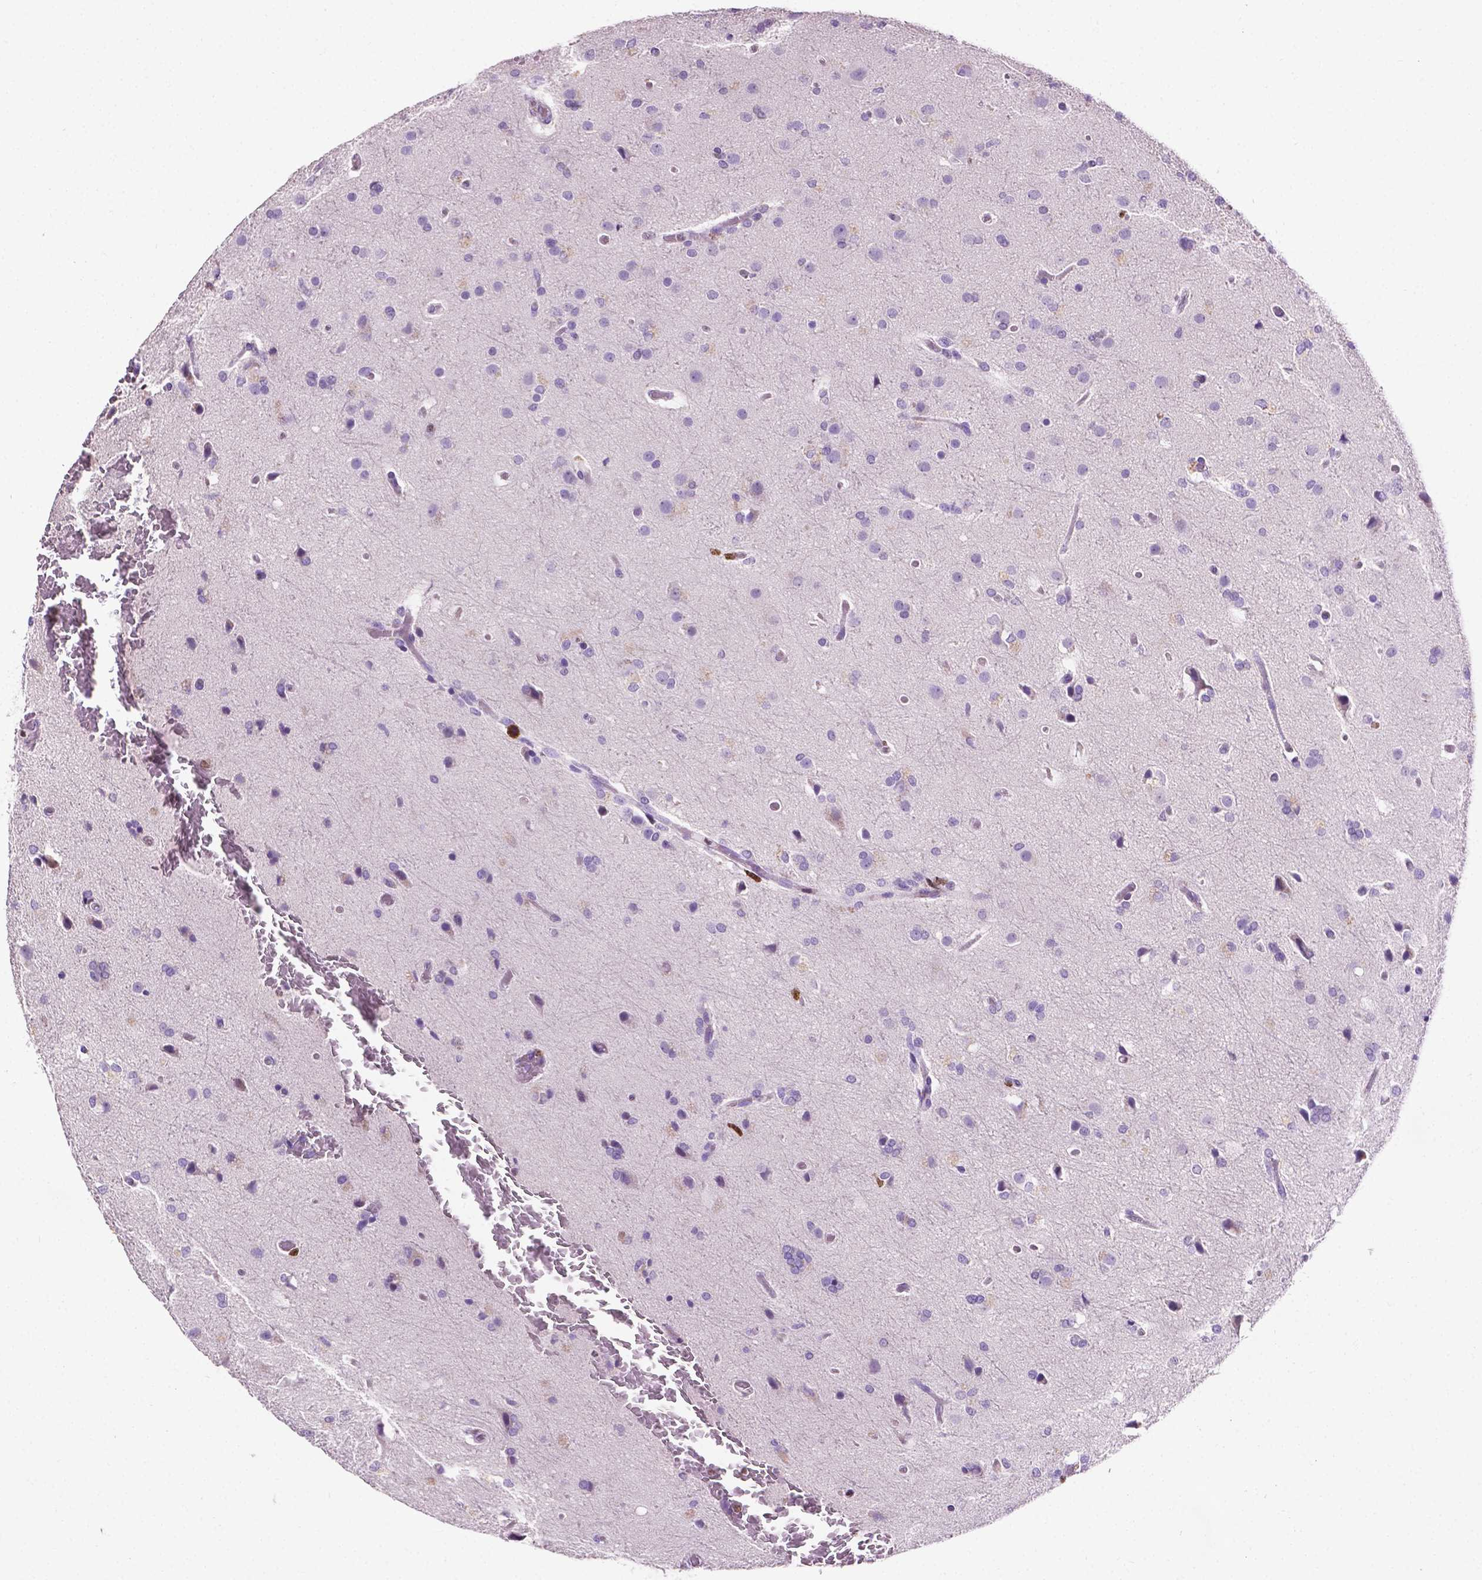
{"staining": {"intensity": "negative", "quantity": "none", "location": "none"}, "tissue": "glioma", "cell_type": "Tumor cells", "image_type": "cancer", "snomed": [{"axis": "morphology", "description": "Glioma, malignant, High grade"}, {"axis": "topography", "description": "Brain"}], "caption": "Tumor cells show no significant protein positivity in malignant glioma (high-grade).", "gene": "SIAH2", "patient": {"sex": "male", "age": 68}}